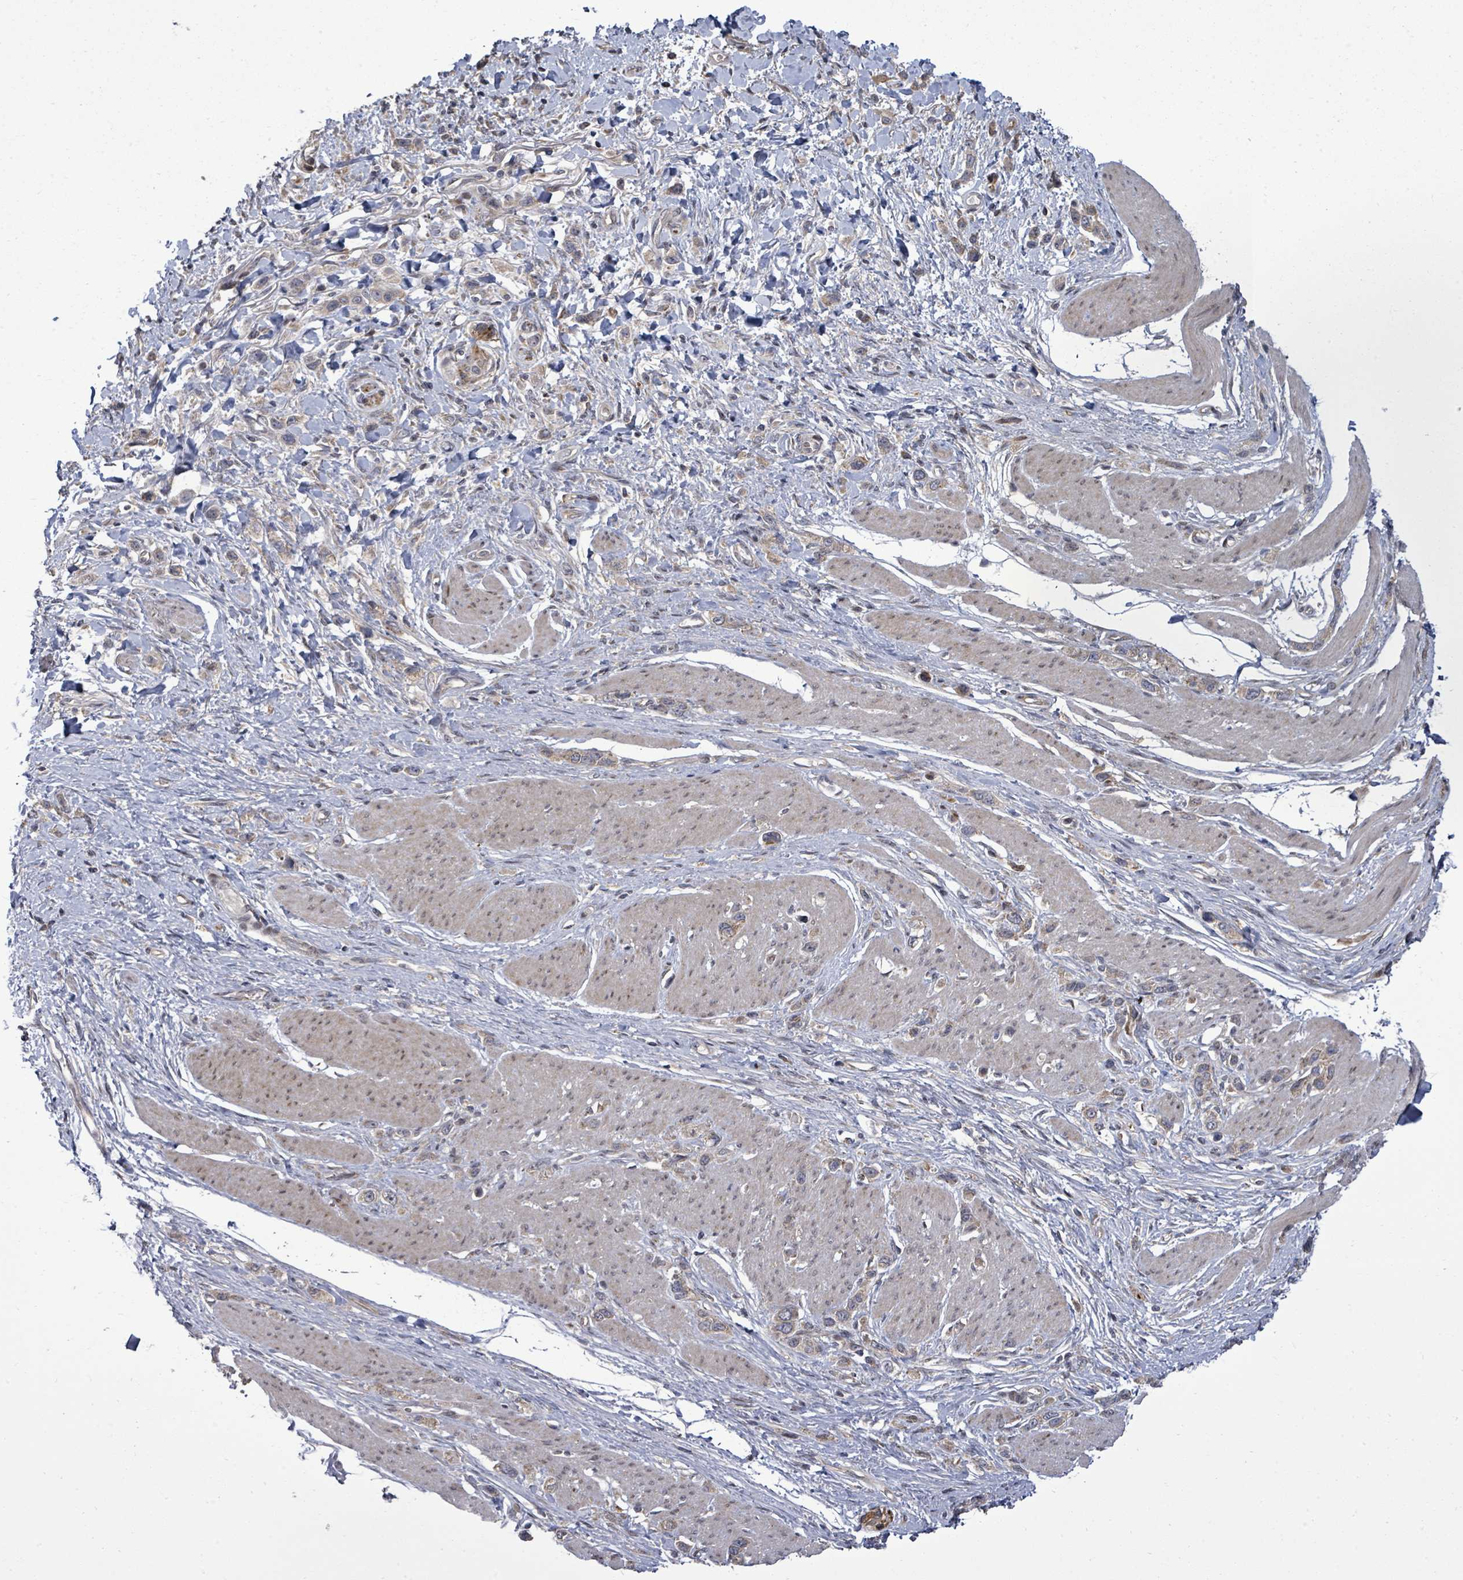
{"staining": {"intensity": "weak", "quantity": "25%-75%", "location": "cytoplasmic/membranous"}, "tissue": "stomach cancer", "cell_type": "Tumor cells", "image_type": "cancer", "snomed": [{"axis": "morphology", "description": "Adenocarcinoma, NOS"}, {"axis": "topography", "description": "Stomach"}], "caption": "This image reveals stomach adenocarcinoma stained with immunohistochemistry to label a protein in brown. The cytoplasmic/membranous of tumor cells show weak positivity for the protein. Nuclei are counter-stained blue.", "gene": "KRTAP27-1", "patient": {"sex": "female", "age": 65}}